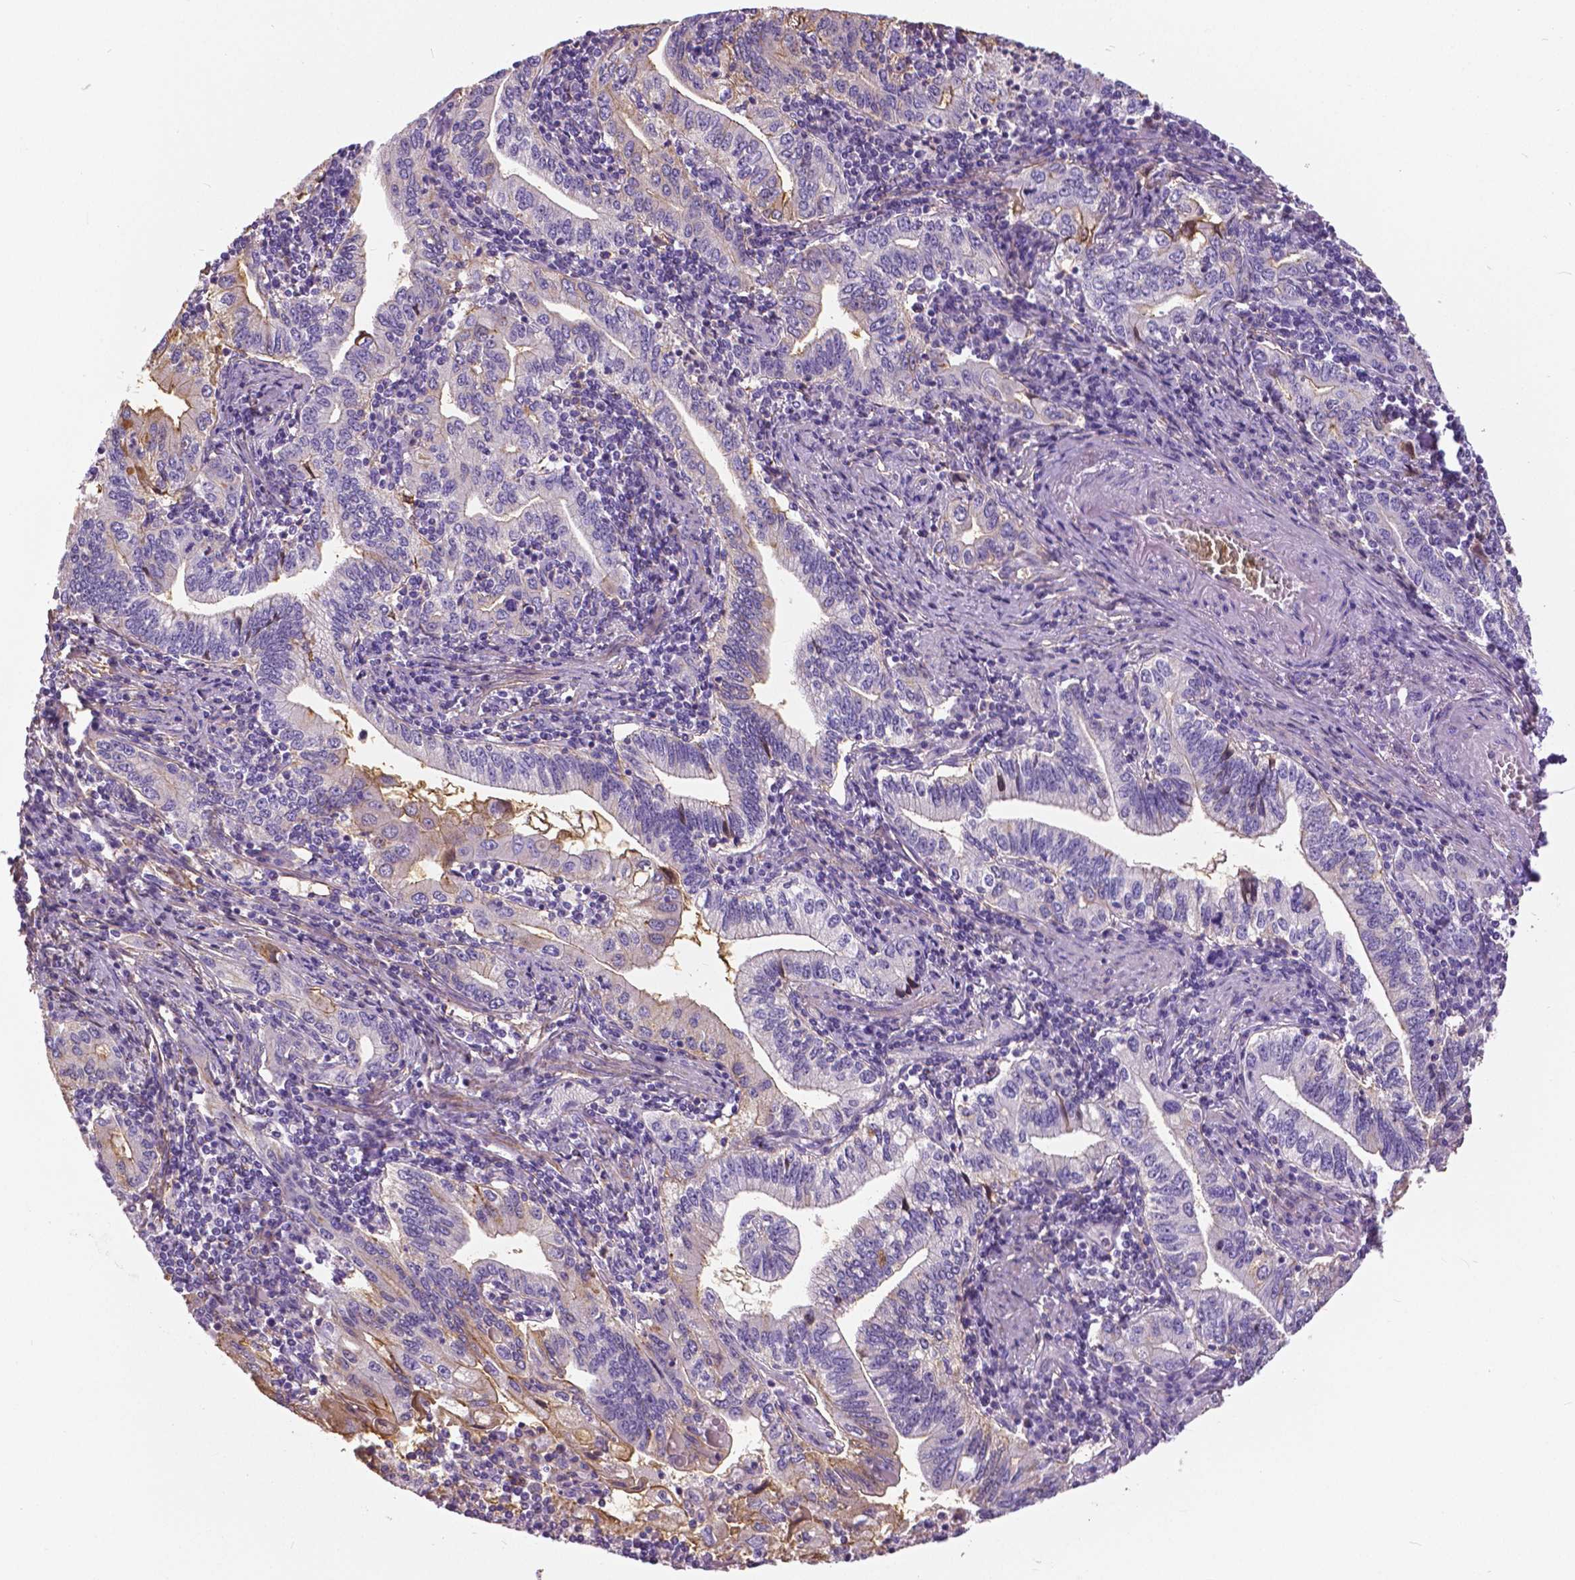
{"staining": {"intensity": "moderate", "quantity": "<25%", "location": "cytoplasmic/membranous"}, "tissue": "stomach cancer", "cell_type": "Tumor cells", "image_type": "cancer", "snomed": [{"axis": "morphology", "description": "Adenocarcinoma, NOS"}, {"axis": "topography", "description": "Stomach, lower"}], "caption": "A brown stain shows moderate cytoplasmic/membranous positivity of a protein in stomach cancer (adenocarcinoma) tumor cells. The staining was performed using DAB, with brown indicating positive protein expression. Nuclei are stained blue with hematoxylin.", "gene": "ANXA13", "patient": {"sex": "female", "age": 72}}